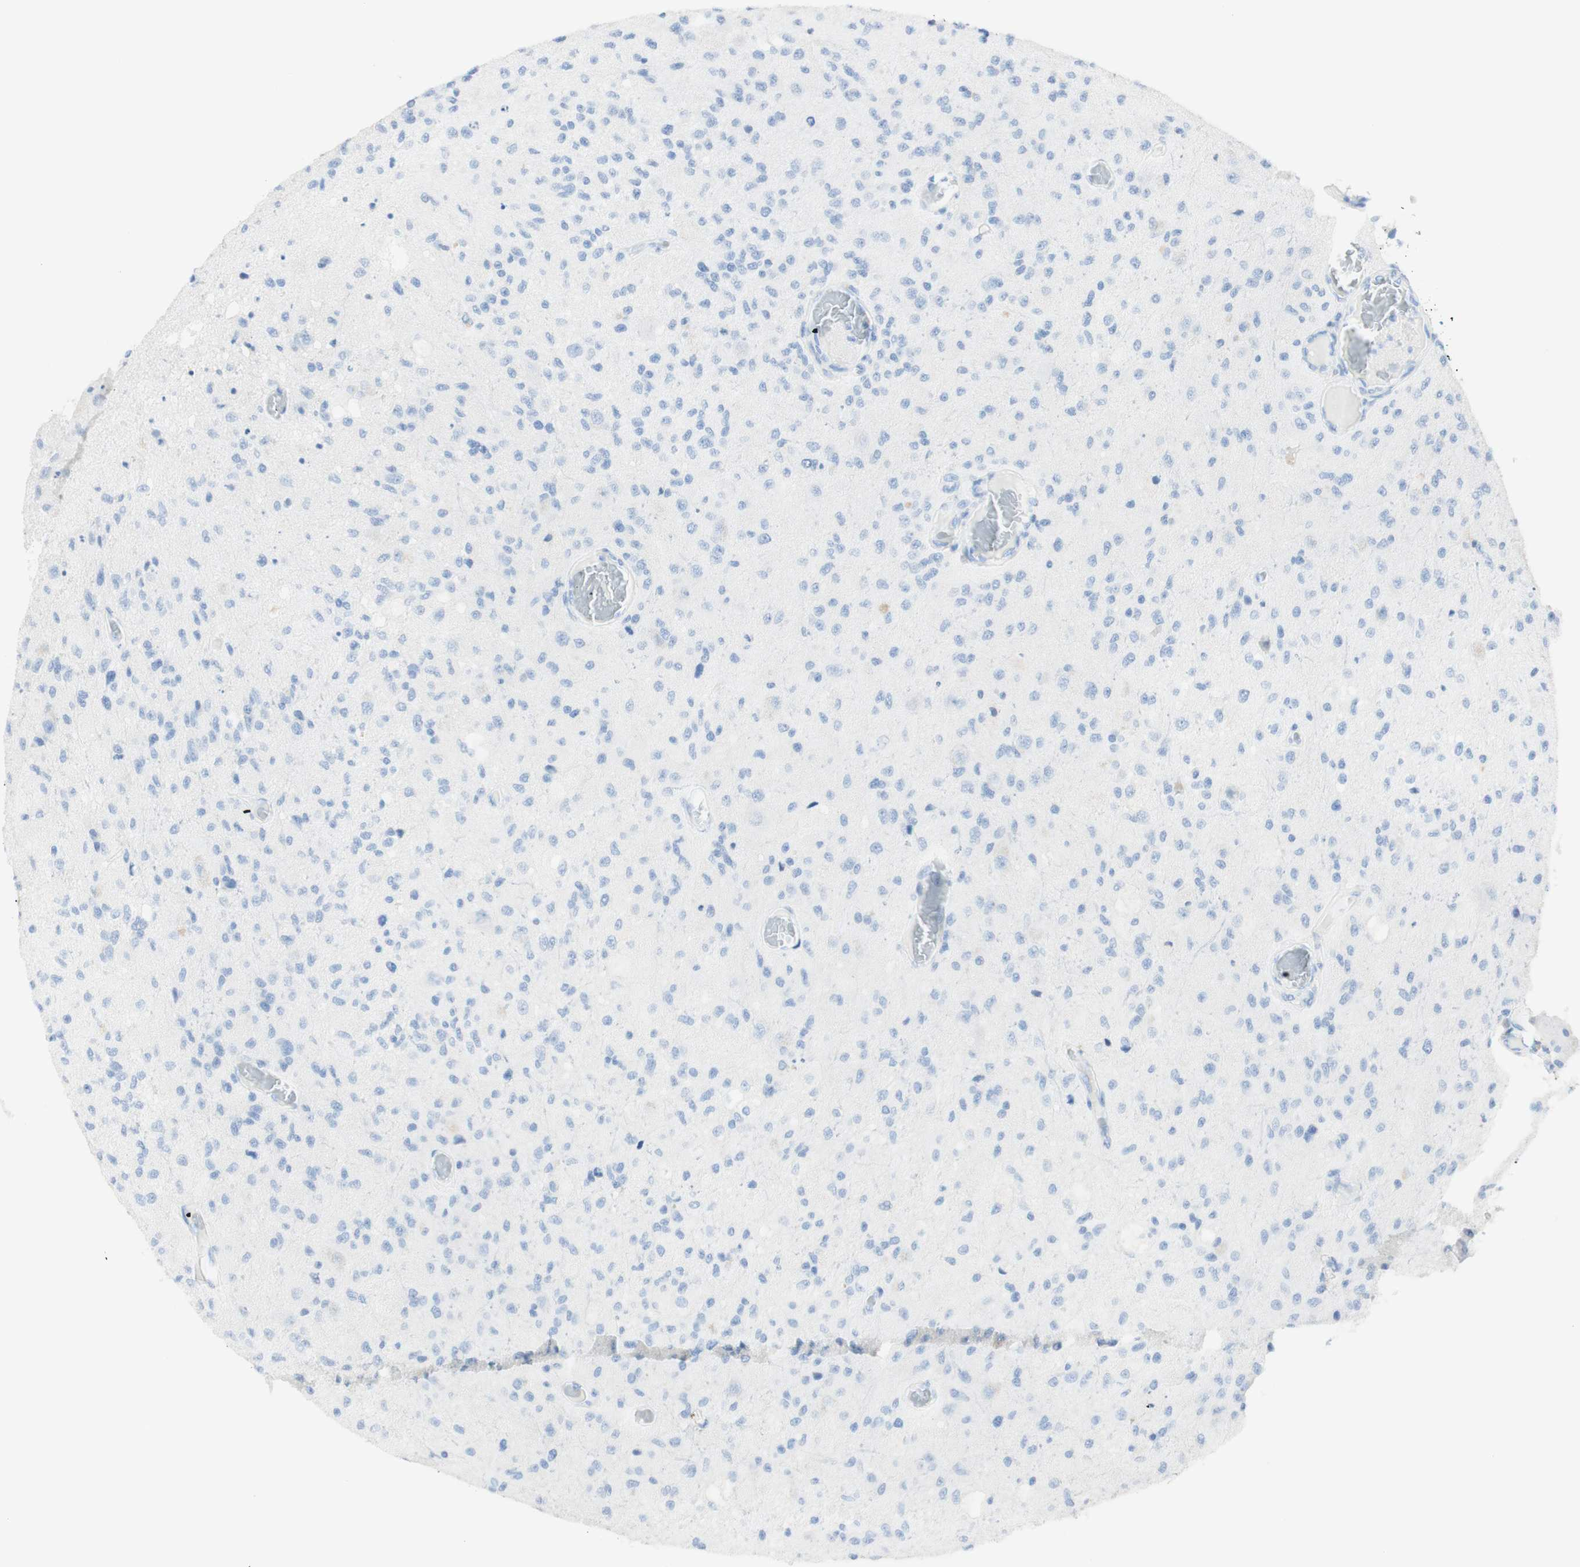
{"staining": {"intensity": "negative", "quantity": "none", "location": "none"}, "tissue": "glioma", "cell_type": "Tumor cells", "image_type": "cancer", "snomed": [{"axis": "morphology", "description": "Normal tissue, NOS"}, {"axis": "morphology", "description": "Glioma, malignant, High grade"}, {"axis": "topography", "description": "Cerebral cortex"}], "caption": "The image exhibits no staining of tumor cells in glioma. (DAB (3,3'-diaminobenzidine) immunohistochemistry (IHC) visualized using brightfield microscopy, high magnification).", "gene": "TPO", "patient": {"sex": "male", "age": 77}}